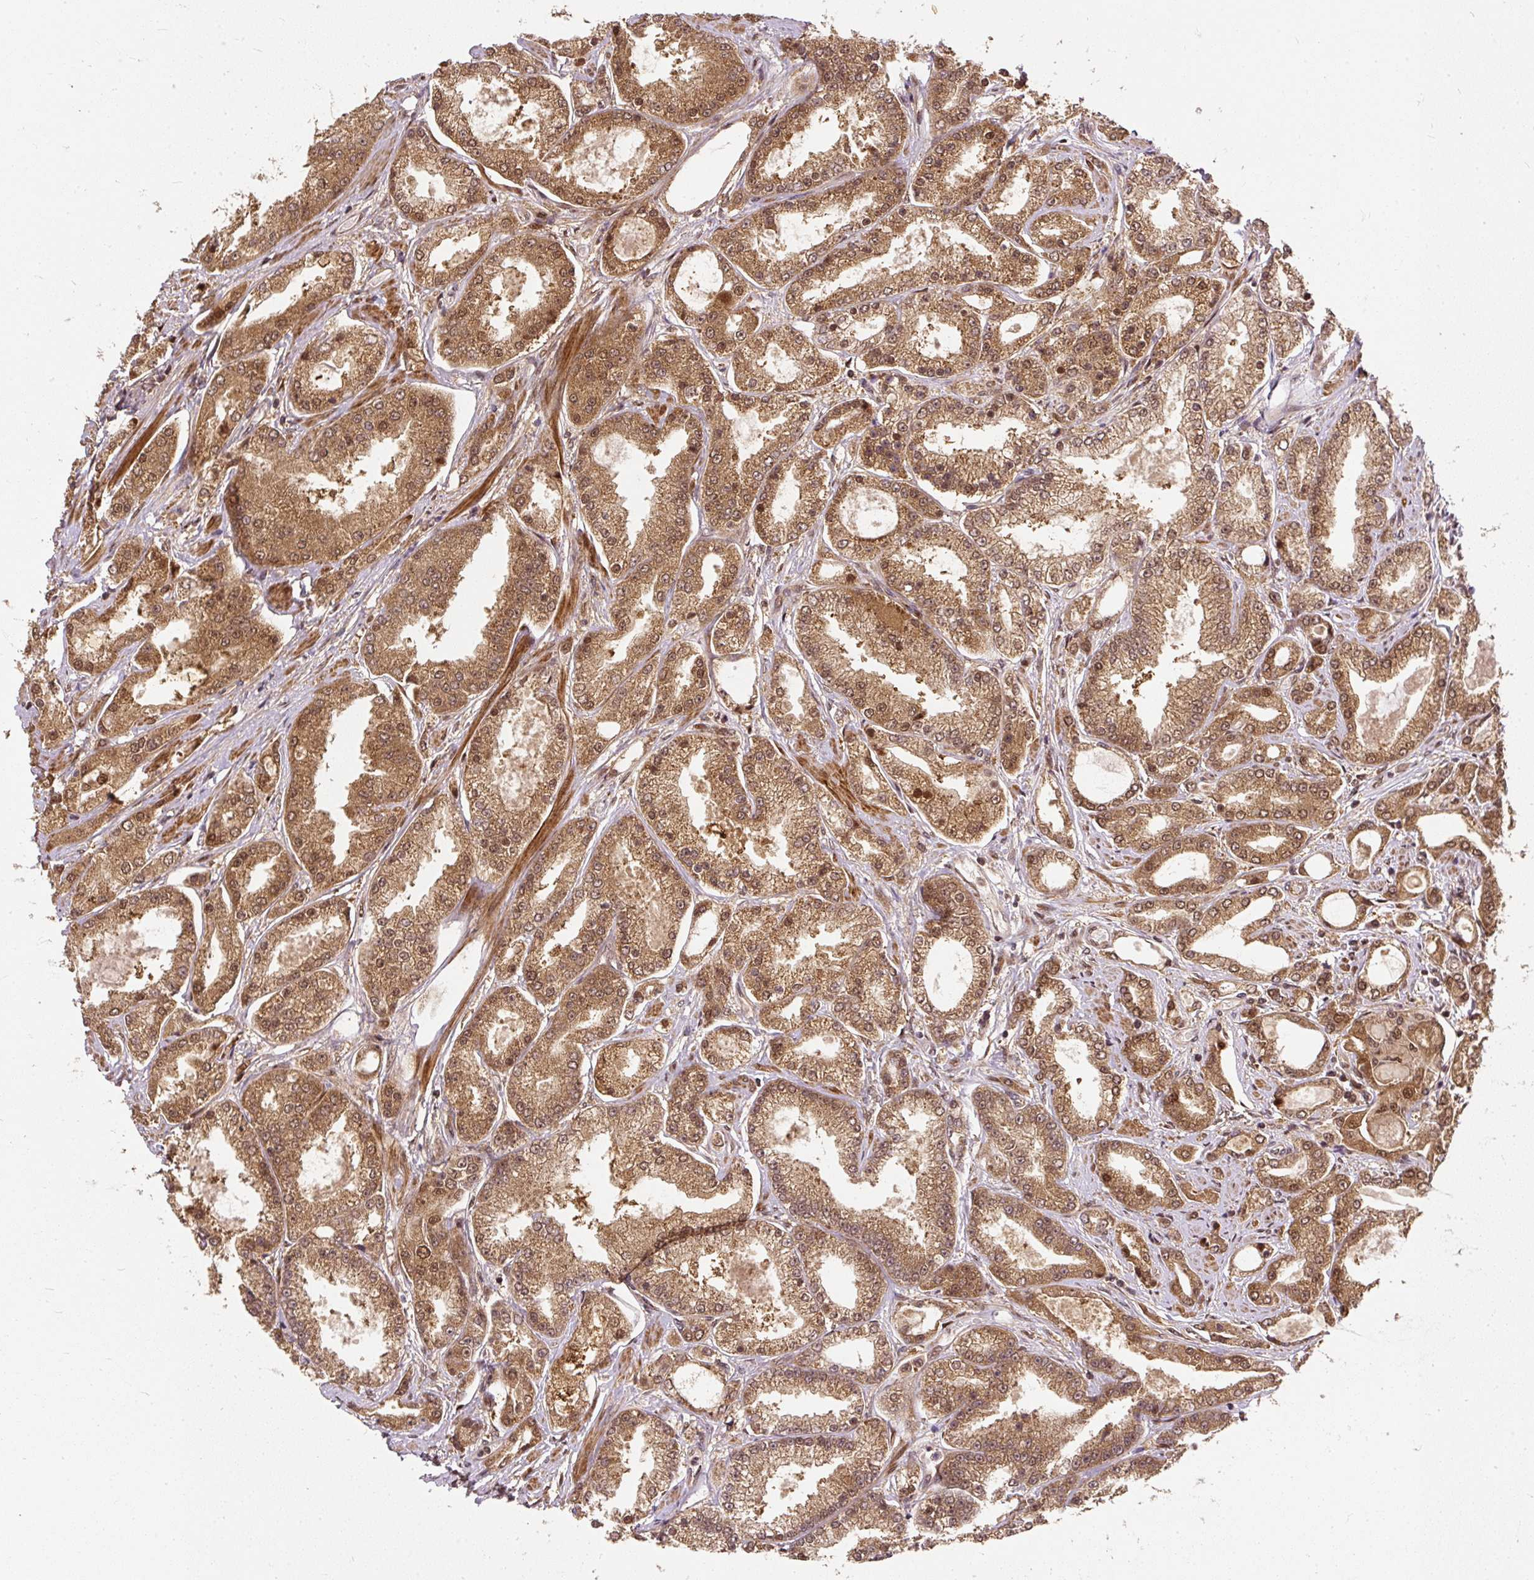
{"staining": {"intensity": "moderate", "quantity": ">75%", "location": "cytoplasmic/membranous,nuclear"}, "tissue": "prostate cancer", "cell_type": "Tumor cells", "image_type": "cancer", "snomed": [{"axis": "morphology", "description": "Adenocarcinoma, High grade"}, {"axis": "topography", "description": "Prostate"}], "caption": "DAB immunohistochemical staining of human prostate cancer (high-grade adenocarcinoma) shows moderate cytoplasmic/membranous and nuclear protein staining in approximately >75% of tumor cells.", "gene": "PSMD1", "patient": {"sex": "male", "age": 69}}